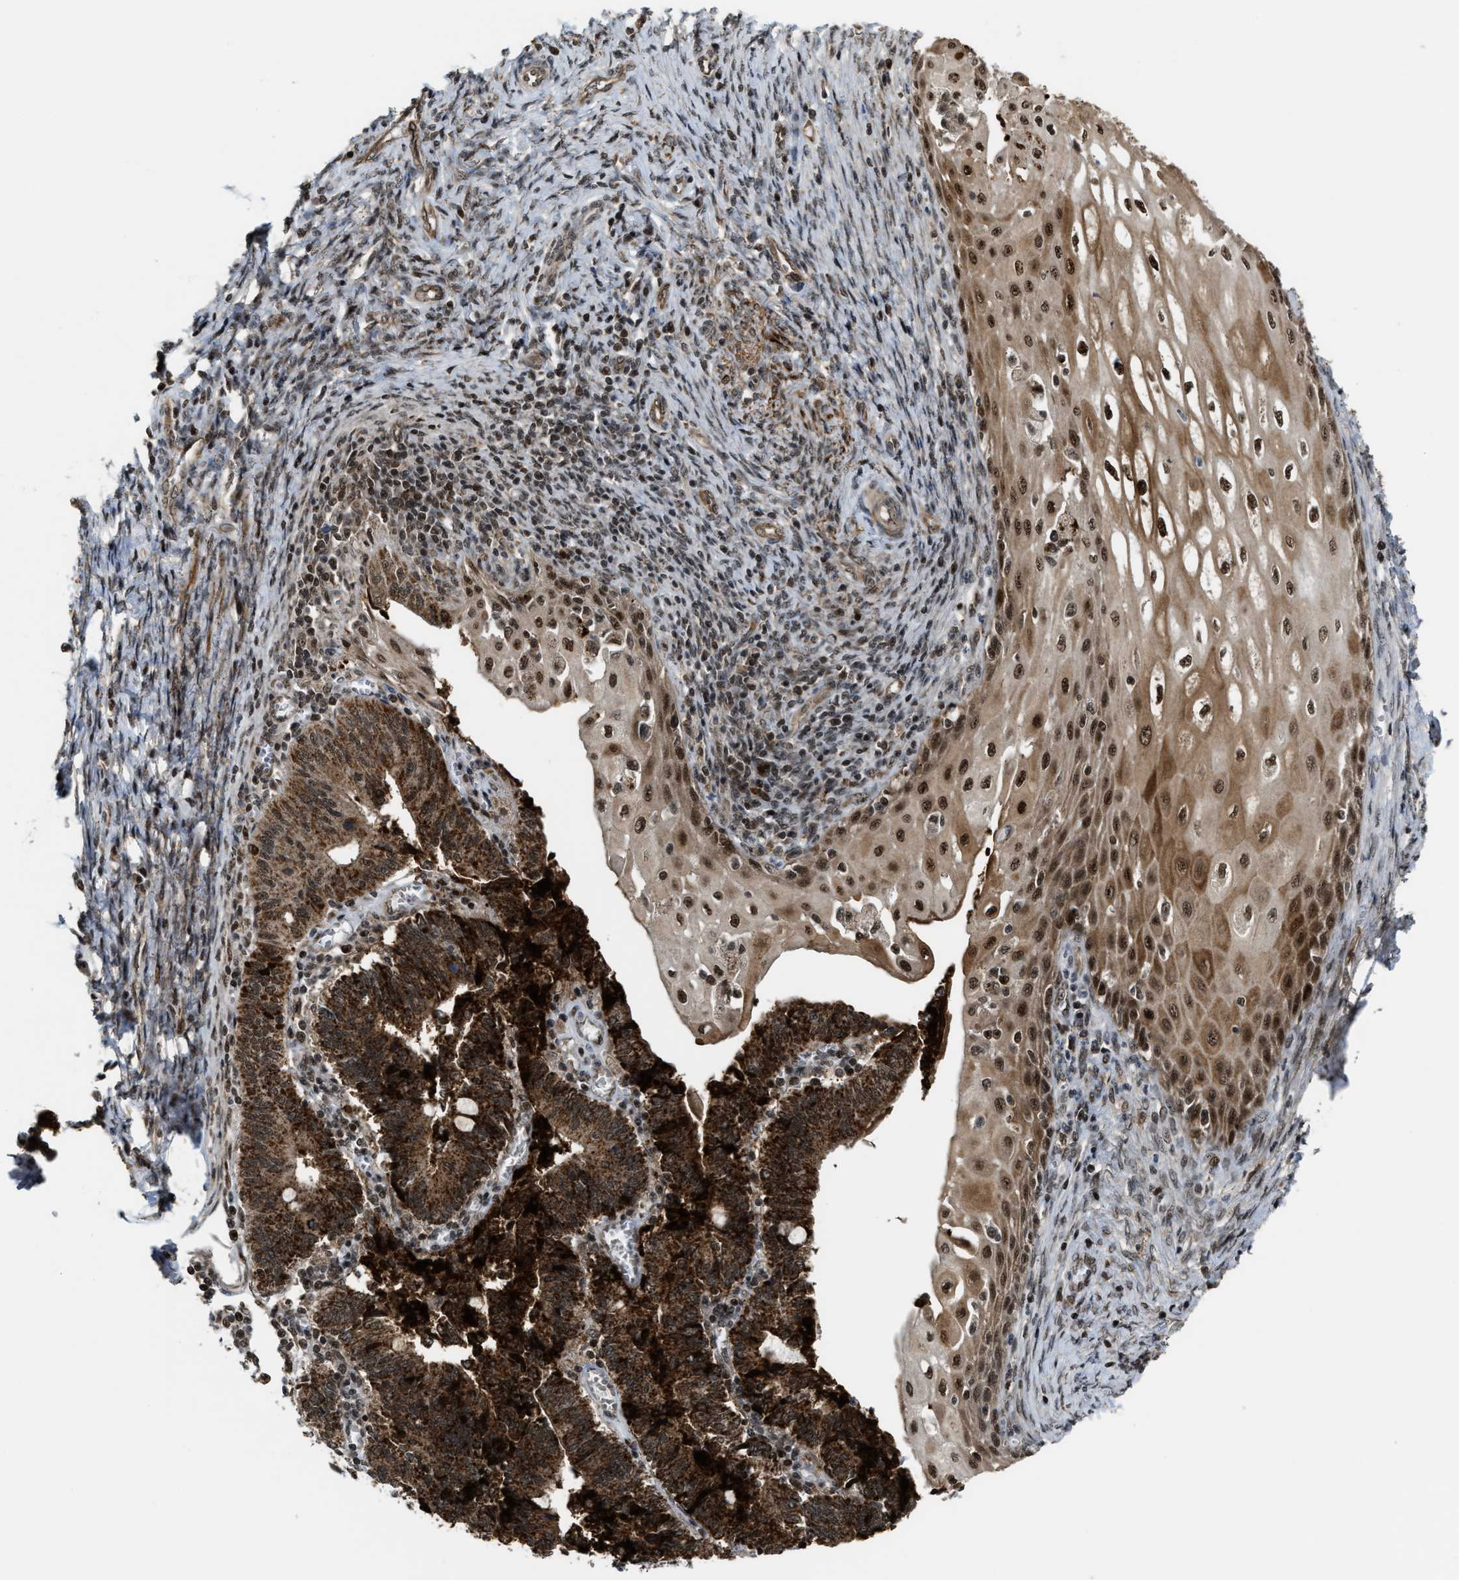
{"staining": {"intensity": "strong", "quantity": ">75%", "location": "cytoplasmic/membranous,nuclear"}, "tissue": "cervical cancer", "cell_type": "Tumor cells", "image_type": "cancer", "snomed": [{"axis": "morphology", "description": "Adenocarcinoma, NOS"}, {"axis": "topography", "description": "Cervix"}], "caption": "Adenocarcinoma (cervical) stained for a protein demonstrates strong cytoplasmic/membranous and nuclear positivity in tumor cells.", "gene": "ZNF250", "patient": {"sex": "female", "age": 44}}